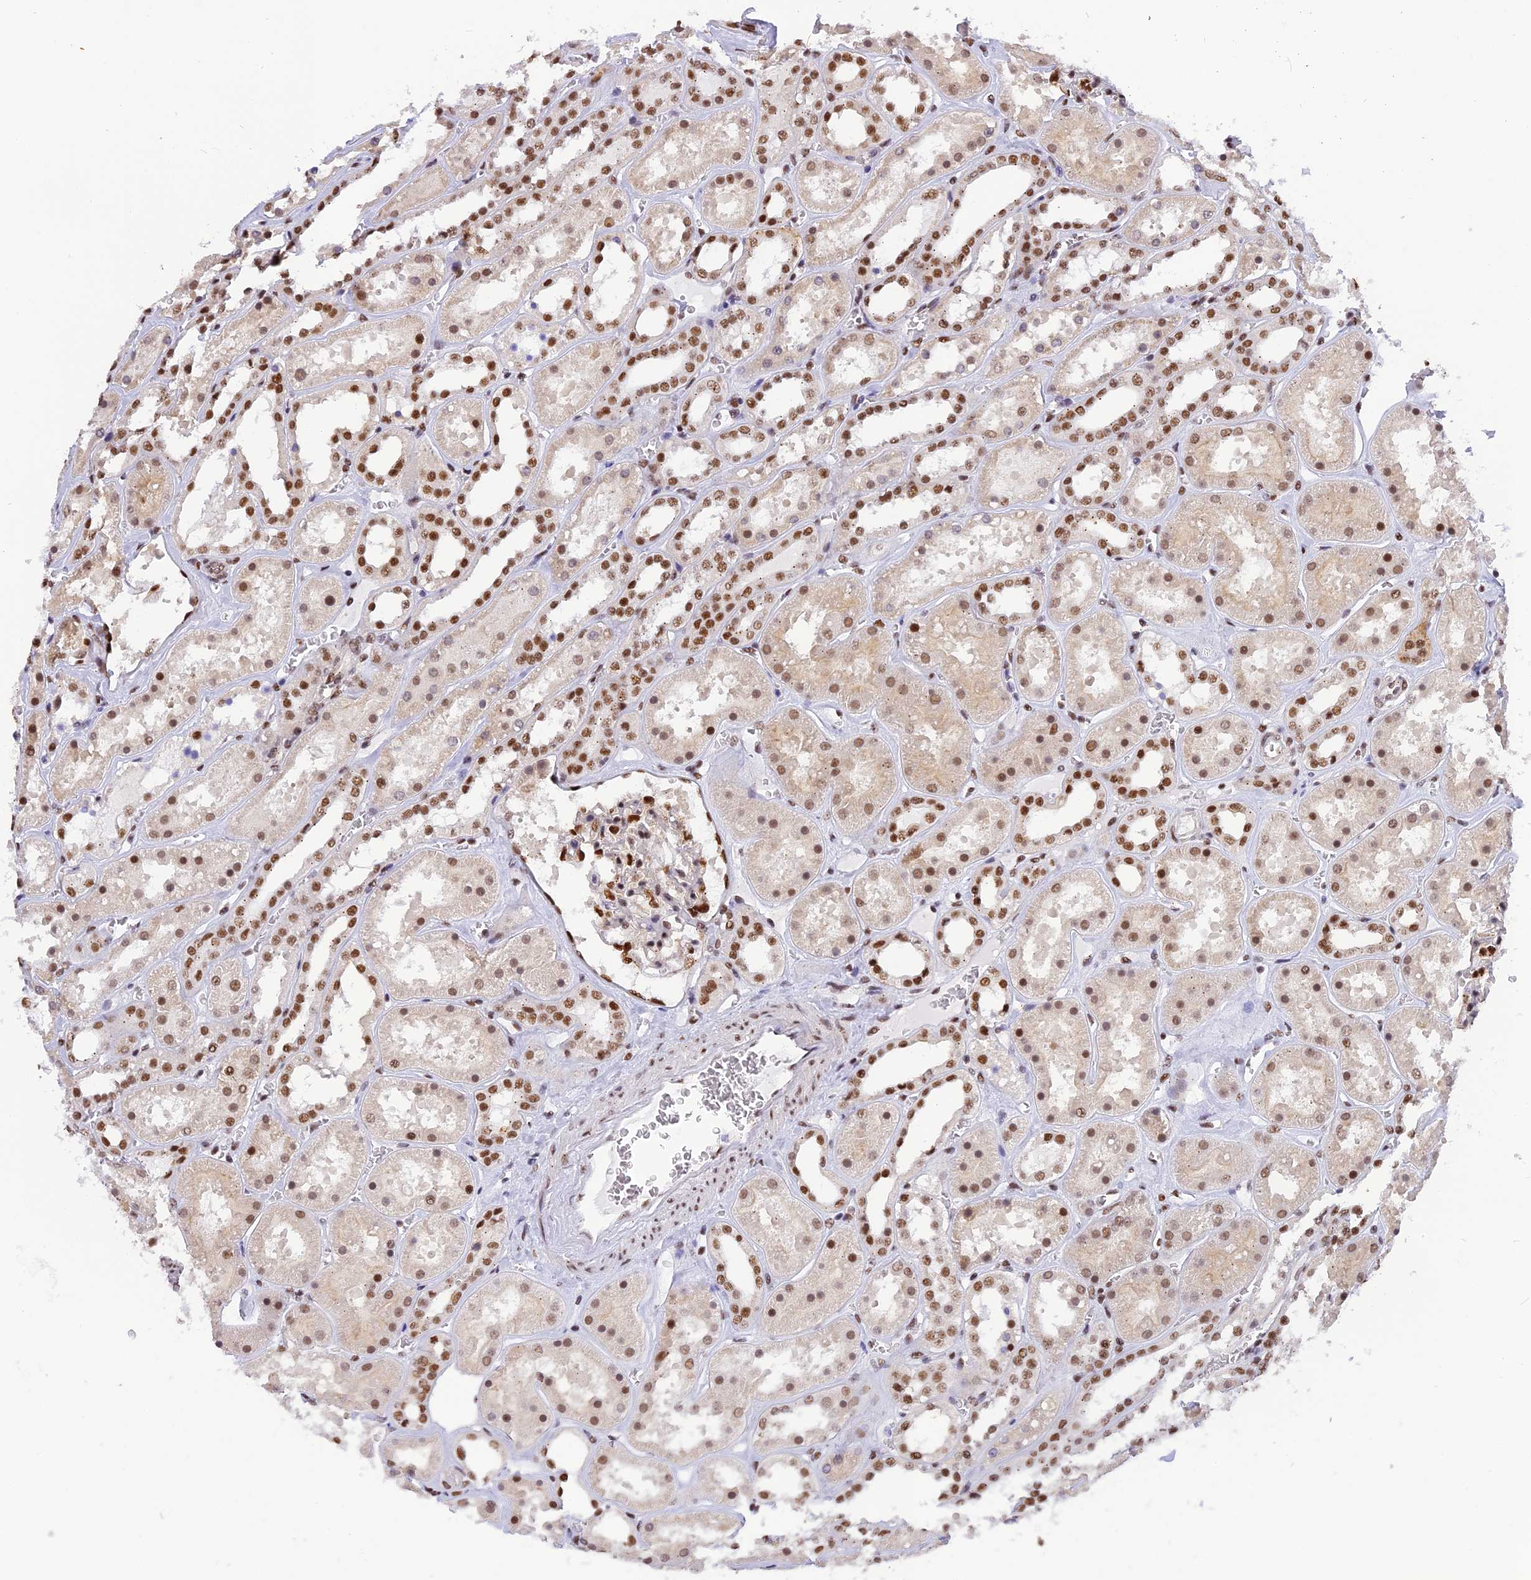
{"staining": {"intensity": "strong", "quantity": "25%-75%", "location": "nuclear"}, "tissue": "kidney", "cell_type": "Cells in glomeruli", "image_type": "normal", "snomed": [{"axis": "morphology", "description": "Normal tissue, NOS"}, {"axis": "topography", "description": "Kidney"}], "caption": "Approximately 25%-75% of cells in glomeruli in benign kidney display strong nuclear protein positivity as visualized by brown immunohistochemical staining.", "gene": "IRF2BP1", "patient": {"sex": "female", "age": 41}}